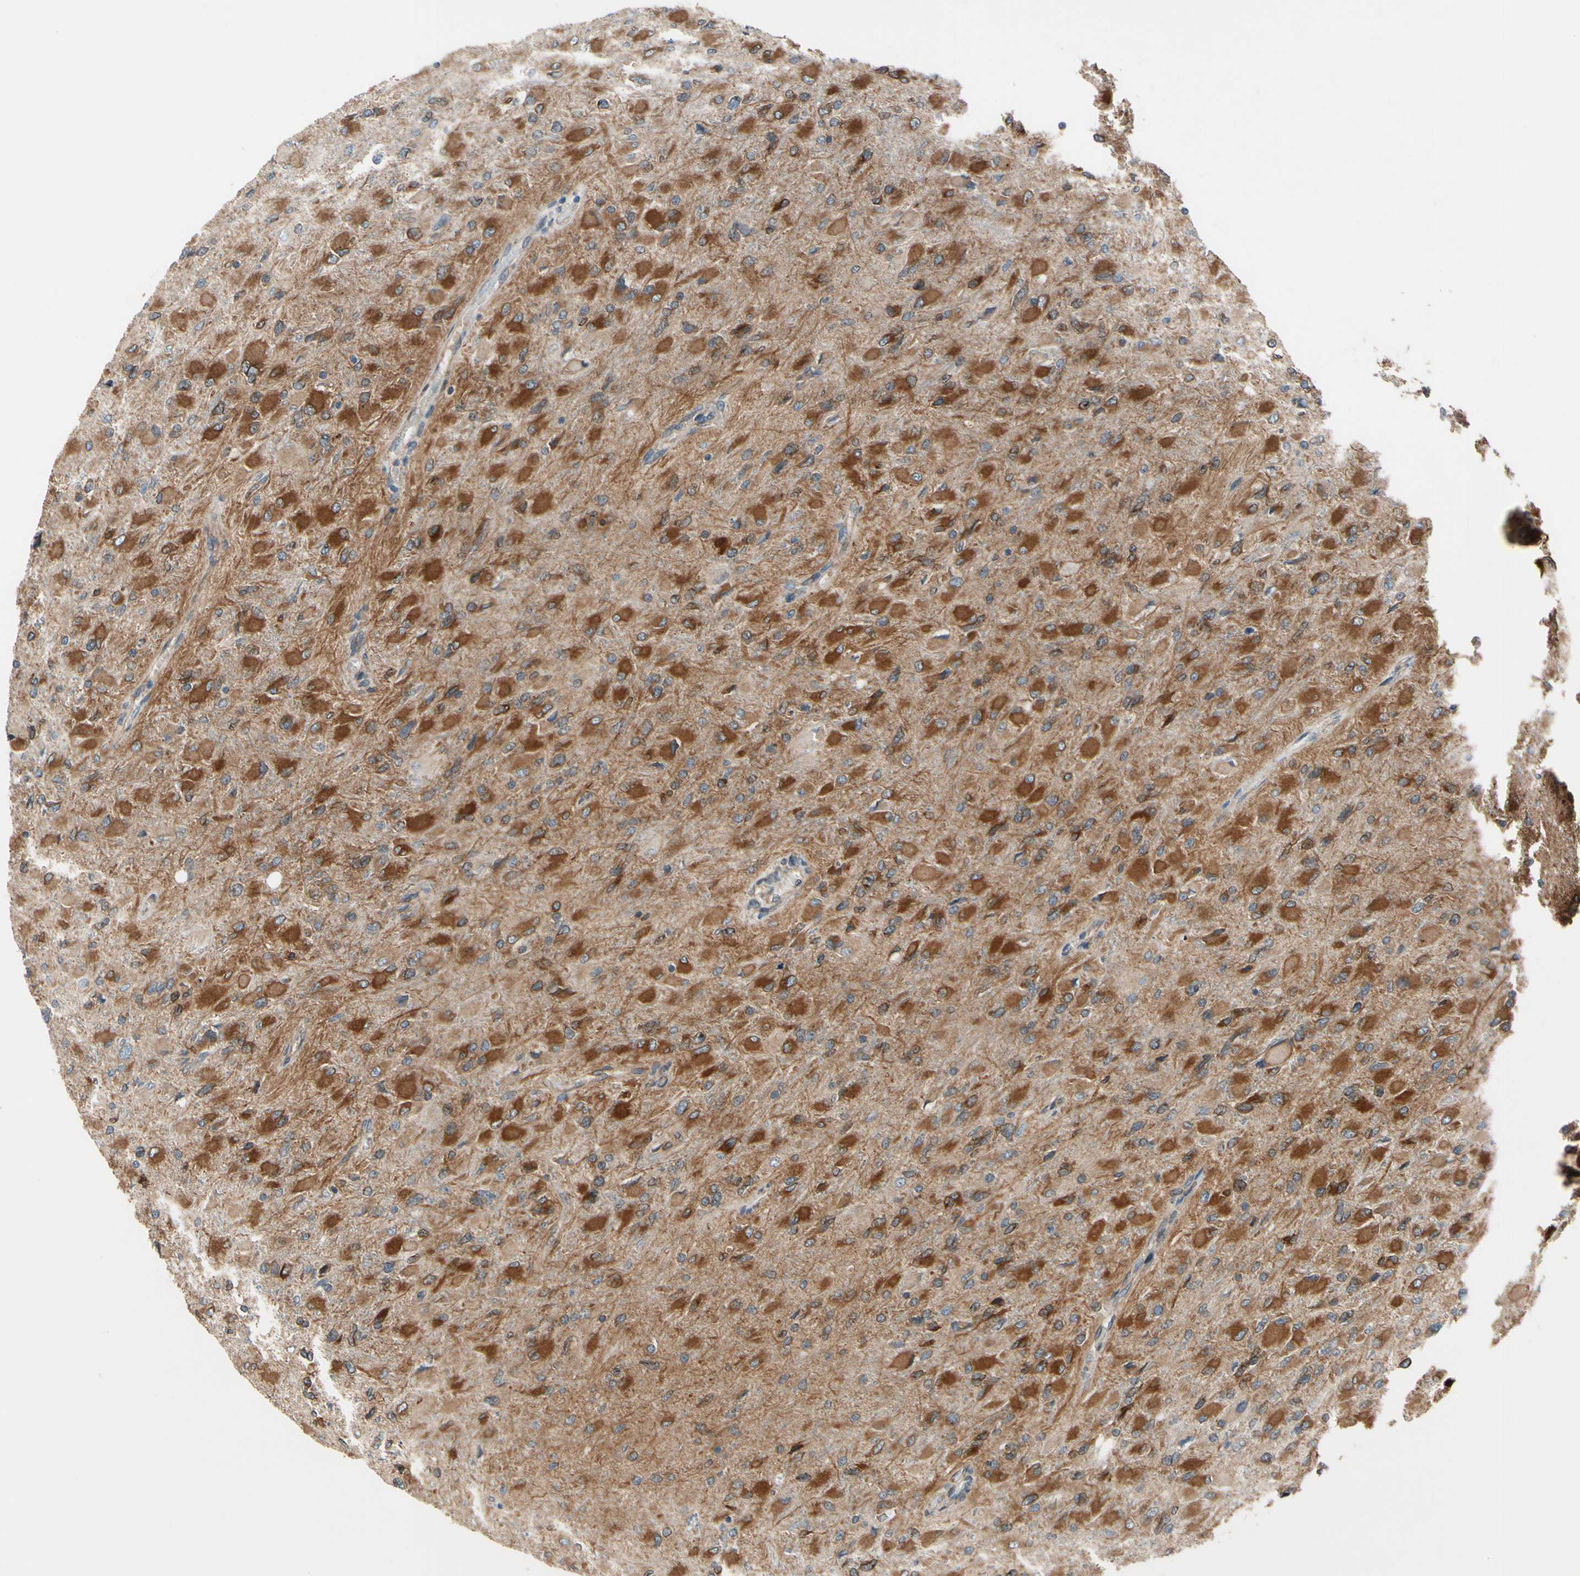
{"staining": {"intensity": "strong", "quantity": ">75%", "location": "cytoplasmic/membranous"}, "tissue": "glioma", "cell_type": "Tumor cells", "image_type": "cancer", "snomed": [{"axis": "morphology", "description": "Glioma, malignant, High grade"}, {"axis": "topography", "description": "Cerebral cortex"}], "caption": "Glioma was stained to show a protein in brown. There is high levels of strong cytoplasmic/membranous staining in about >75% of tumor cells.", "gene": "CLCC1", "patient": {"sex": "female", "age": 36}}